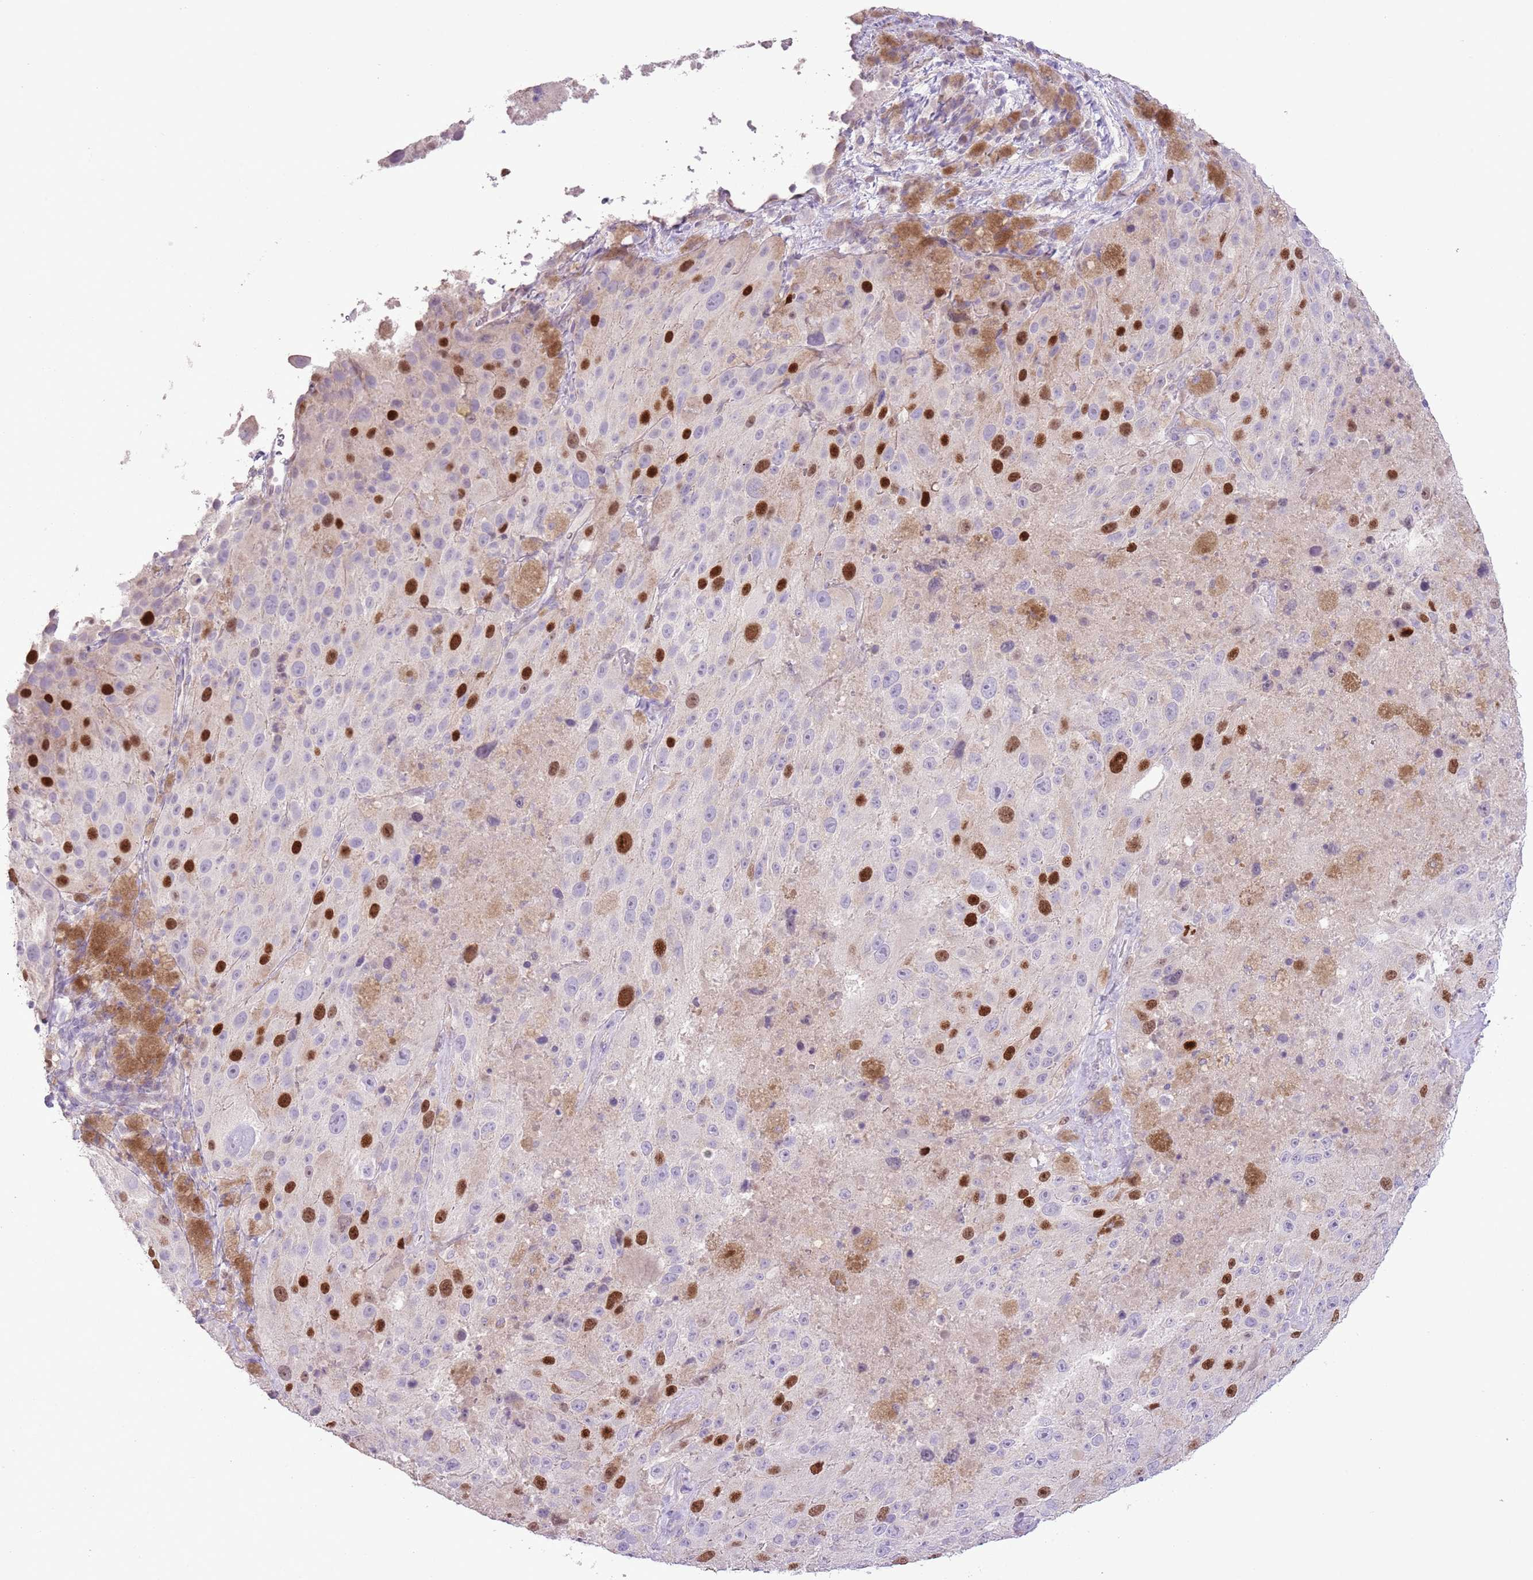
{"staining": {"intensity": "strong", "quantity": "25%-75%", "location": "nuclear"}, "tissue": "melanoma", "cell_type": "Tumor cells", "image_type": "cancer", "snomed": [{"axis": "morphology", "description": "Malignant melanoma, Metastatic site"}, {"axis": "topography", "description": "Lymph node"}], "caption": "Human malignant melanoma (metastatic site) stained with a brown dye displays strong nuclear positive positivity in approximately 25%-75% of tumor cells.", "gene": "GMNN", "patient": {"sex": "male", "age": 62}}